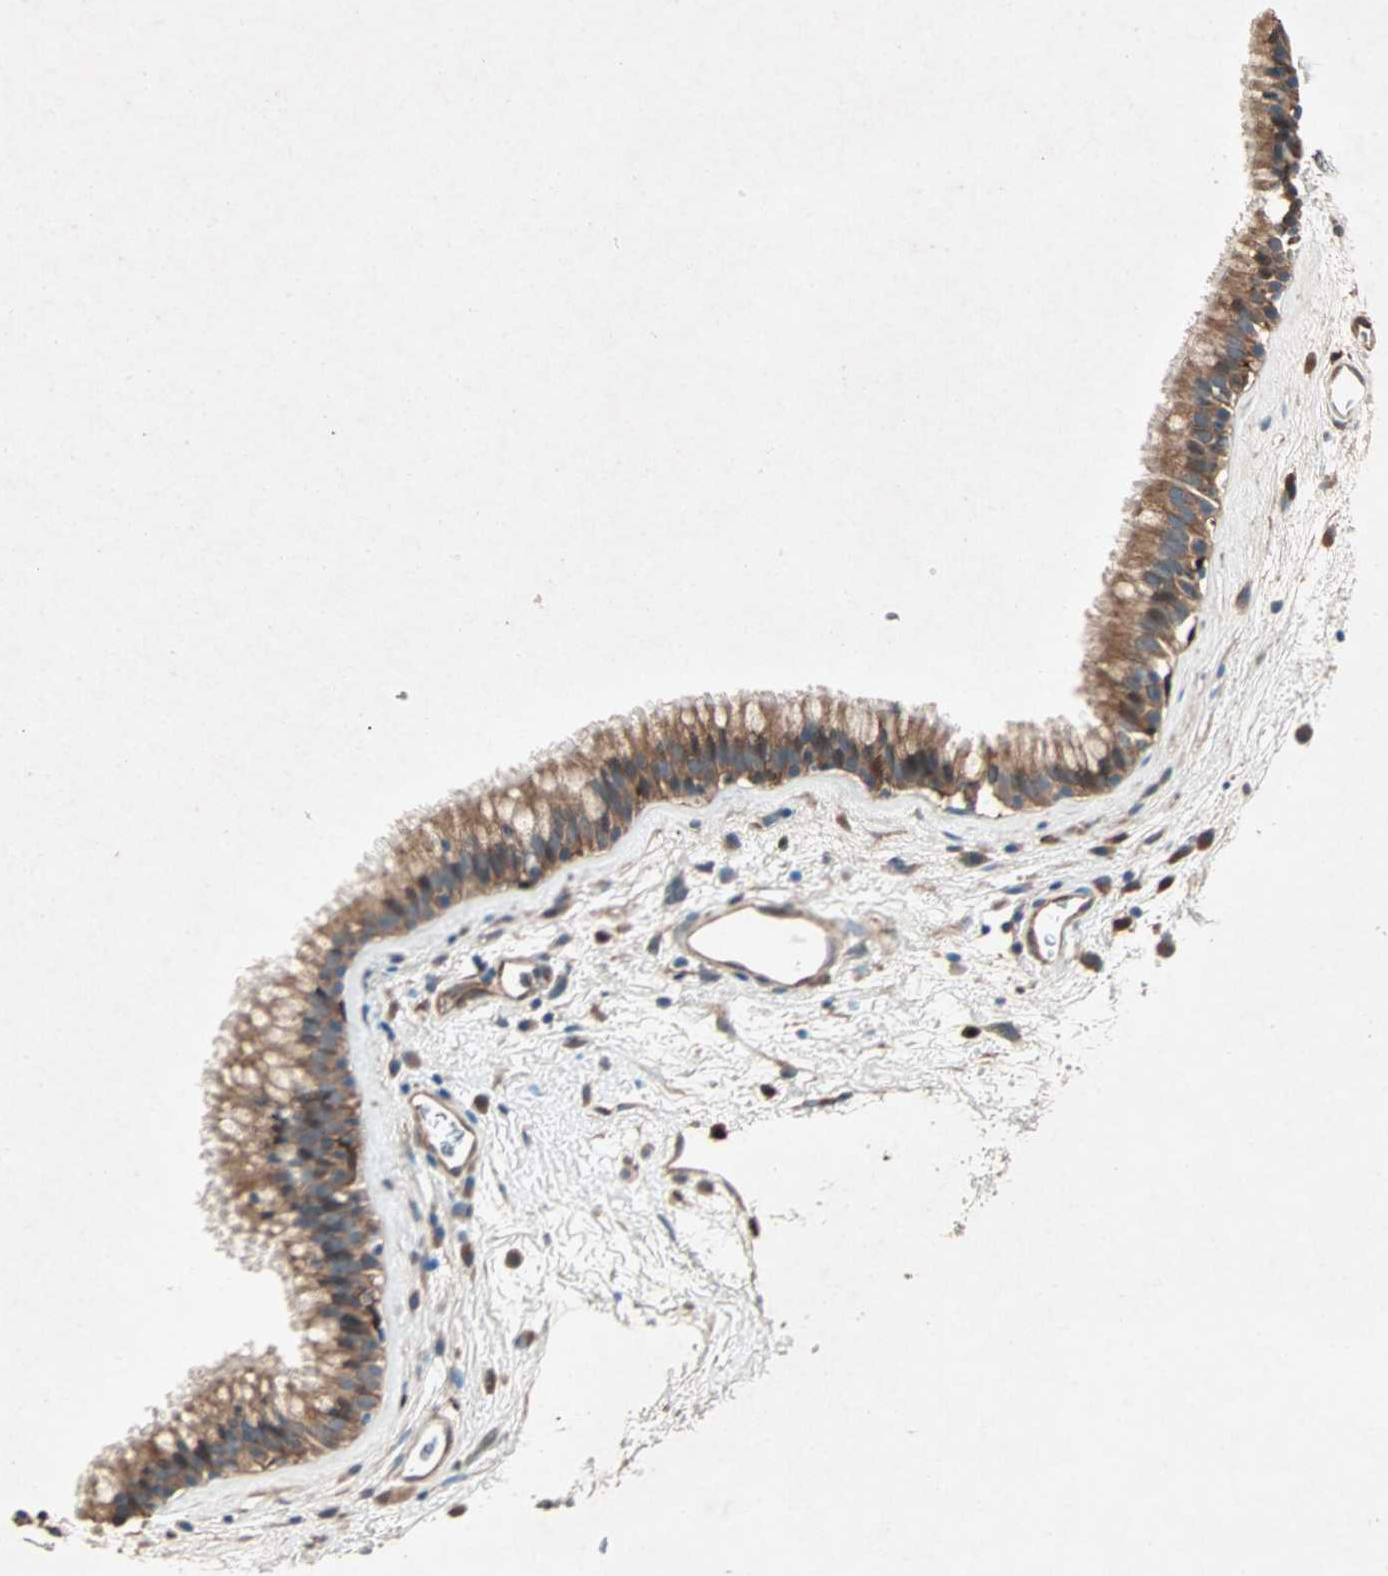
{"staining": {"intensity": "strong", "quantity": ">75%", "location": "cytoplasmic/membranous"}, "tissue": "nasopharynx", "cell_type": "Respiratory epithelial cells", "image_type": "normal", "snomed": [{"axis": "morphology", "description": "Normal tissue, NOS"}, {"axis": "morphology", "description": "Inflammation, NOS"}, {"axis": "topography", "description": "Nasopharynx"}], "caption": "Brown immunohistochemical staining in unremarkable human nasopharynx demonstrates strong cytoplasmic/membranous staining in about >75% of respiratory epithelial cells. (DAB (3,3'-diaminobenzidine) IHC with brightfield microscopy, high magnification).", "gene": "SDSL", "patient": {"sex": "male", "age": 48}}